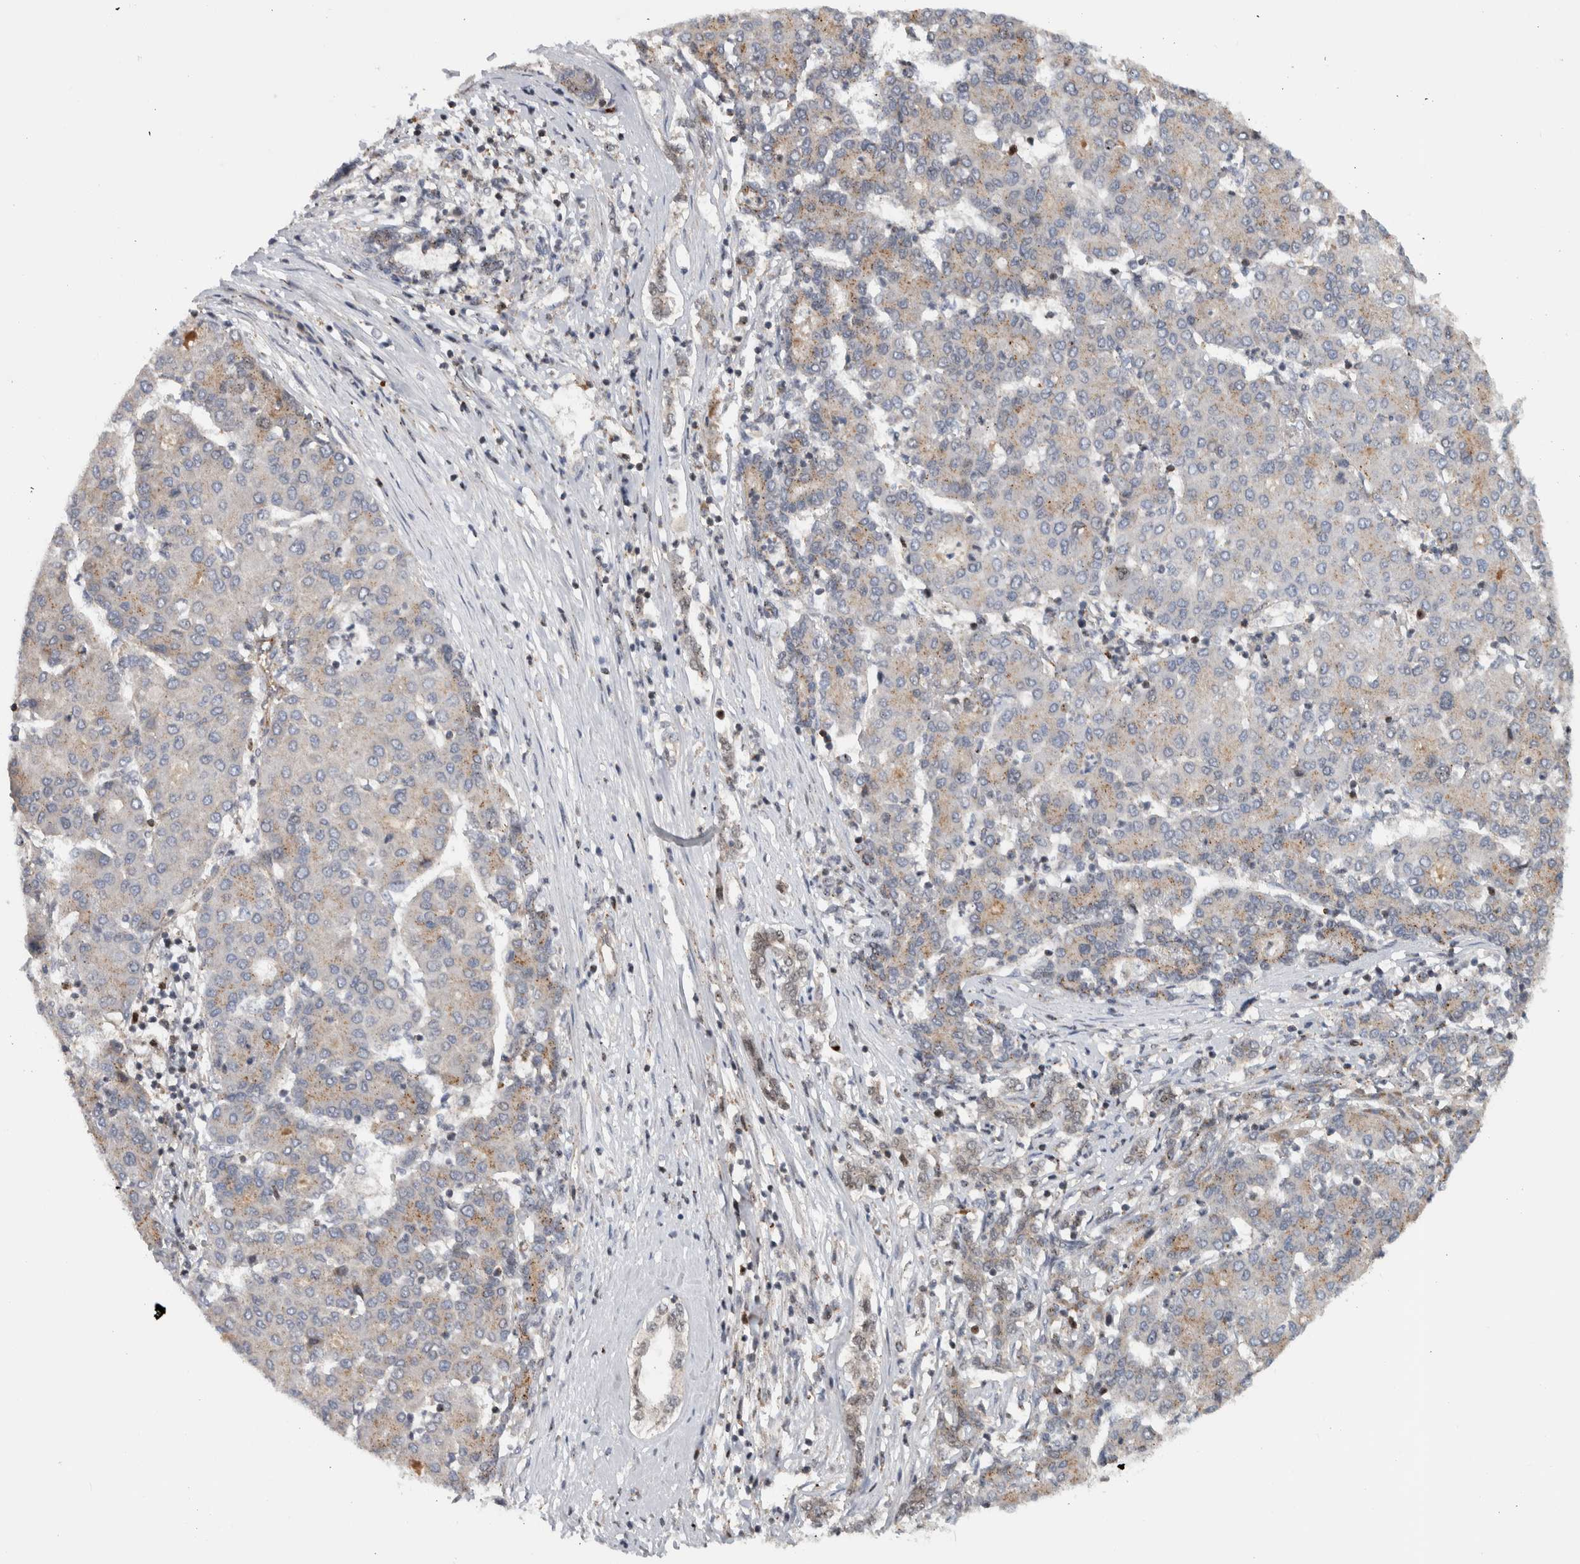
{"staining": {"intensity": "weak", "quantity": "25%-75%", "location": "cytoplasmic/membranous"}, "tissue": "liver cancer", "cell_type": "Tumor cells", "image_type": "cancer", "snomed": [{"axis": "morphology", "description": "Carcinoma, Hepatocellular, NOS"}, {"axis": "topography", "description": "Liver"}], "caption": "Immunohistochemistry (IHC) histopathology image of human hepatocellular carcinoma (liver) stained for a protein (brown), which exhibits low levels of weak cytoplasmic/membranous staining in approximately 25%-75% of tumor cells.", "gene": "MSL1", "patient": {"sex": "male", "age": 65}}